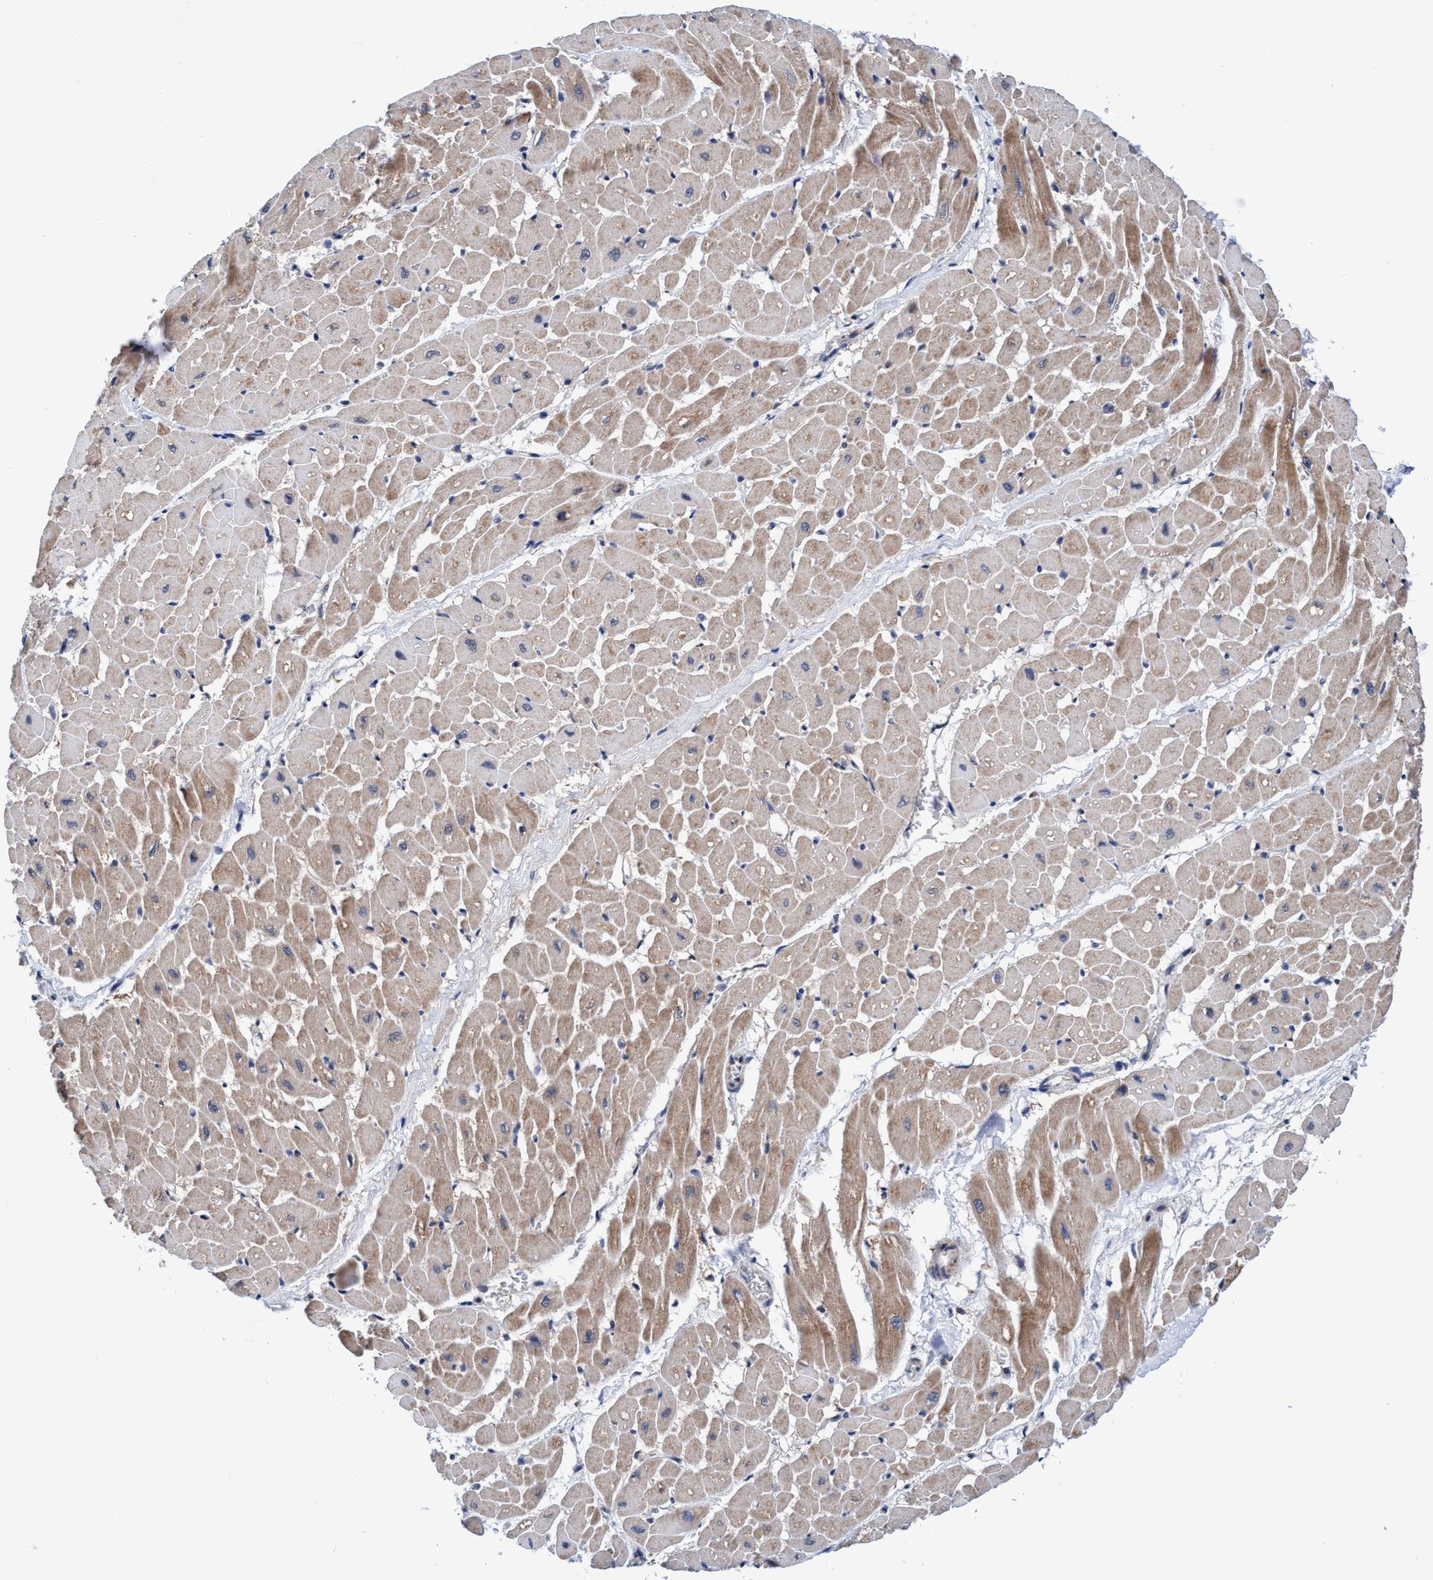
{"staining": {"intensity": "moderate", "quantity": ">75%", "location": "cytoplasmic/membranous"}, "tissue": "heart muscle", "cell_type": "Cardiomyocytes", "image_type": "normal", "snomed": [{"axis": "morphology", "description": "Normal tissue, NOS"}, {"axis": "topography", "description": "Heart"}], "caption": "Immunohistochemistry (DAB) staining of unremarkable human heart muscle exhibits moderate cytoplasmic/membranous protein staining in about >75% of cardiomyocytes. (IHC, brightfield microscopy, high magnification).", "gene": "AGAP2", "patient": {"sex": "male", "age": 45}}